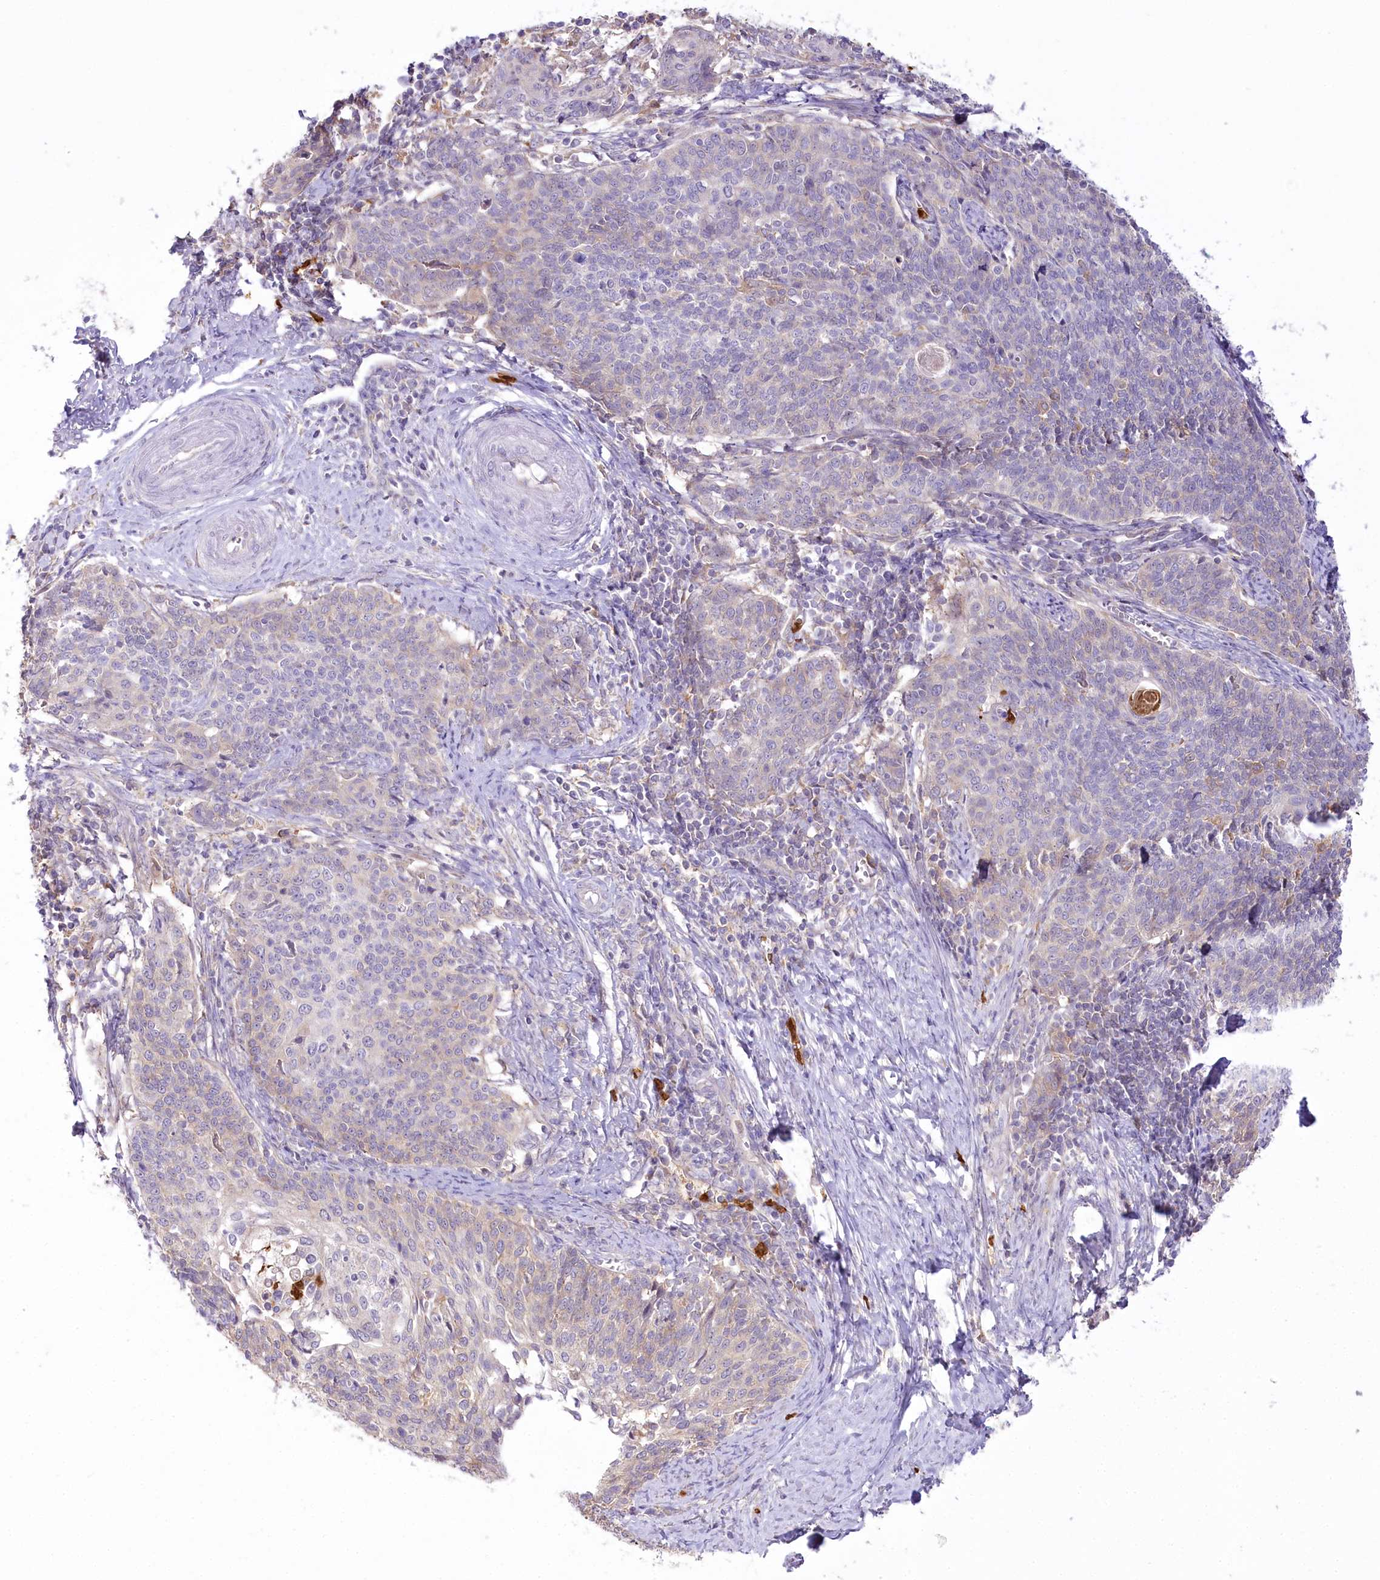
{"staining": {"intensity": "negative", "quantity": "none", "location": "none"}, "tissue": "cervical cancer", "cell_type": "Tumor cells", "image_type": "cancer", "snomed": [{"axis": "morphology", "description": "Squamous cell carcinoma, NOS"}, {"axis": "topography", "description": "Cervix"}], "caption": "Tumor cells are negative for brown protein staining in cervical cancer (squamous cell carcinoma). (DAB (3,3'-diaminobenzidine) IHC visualized using brightfield microscopy, high magnification).", "gene": "DPYD", "patient": {"sex": "female", "age": 39}}